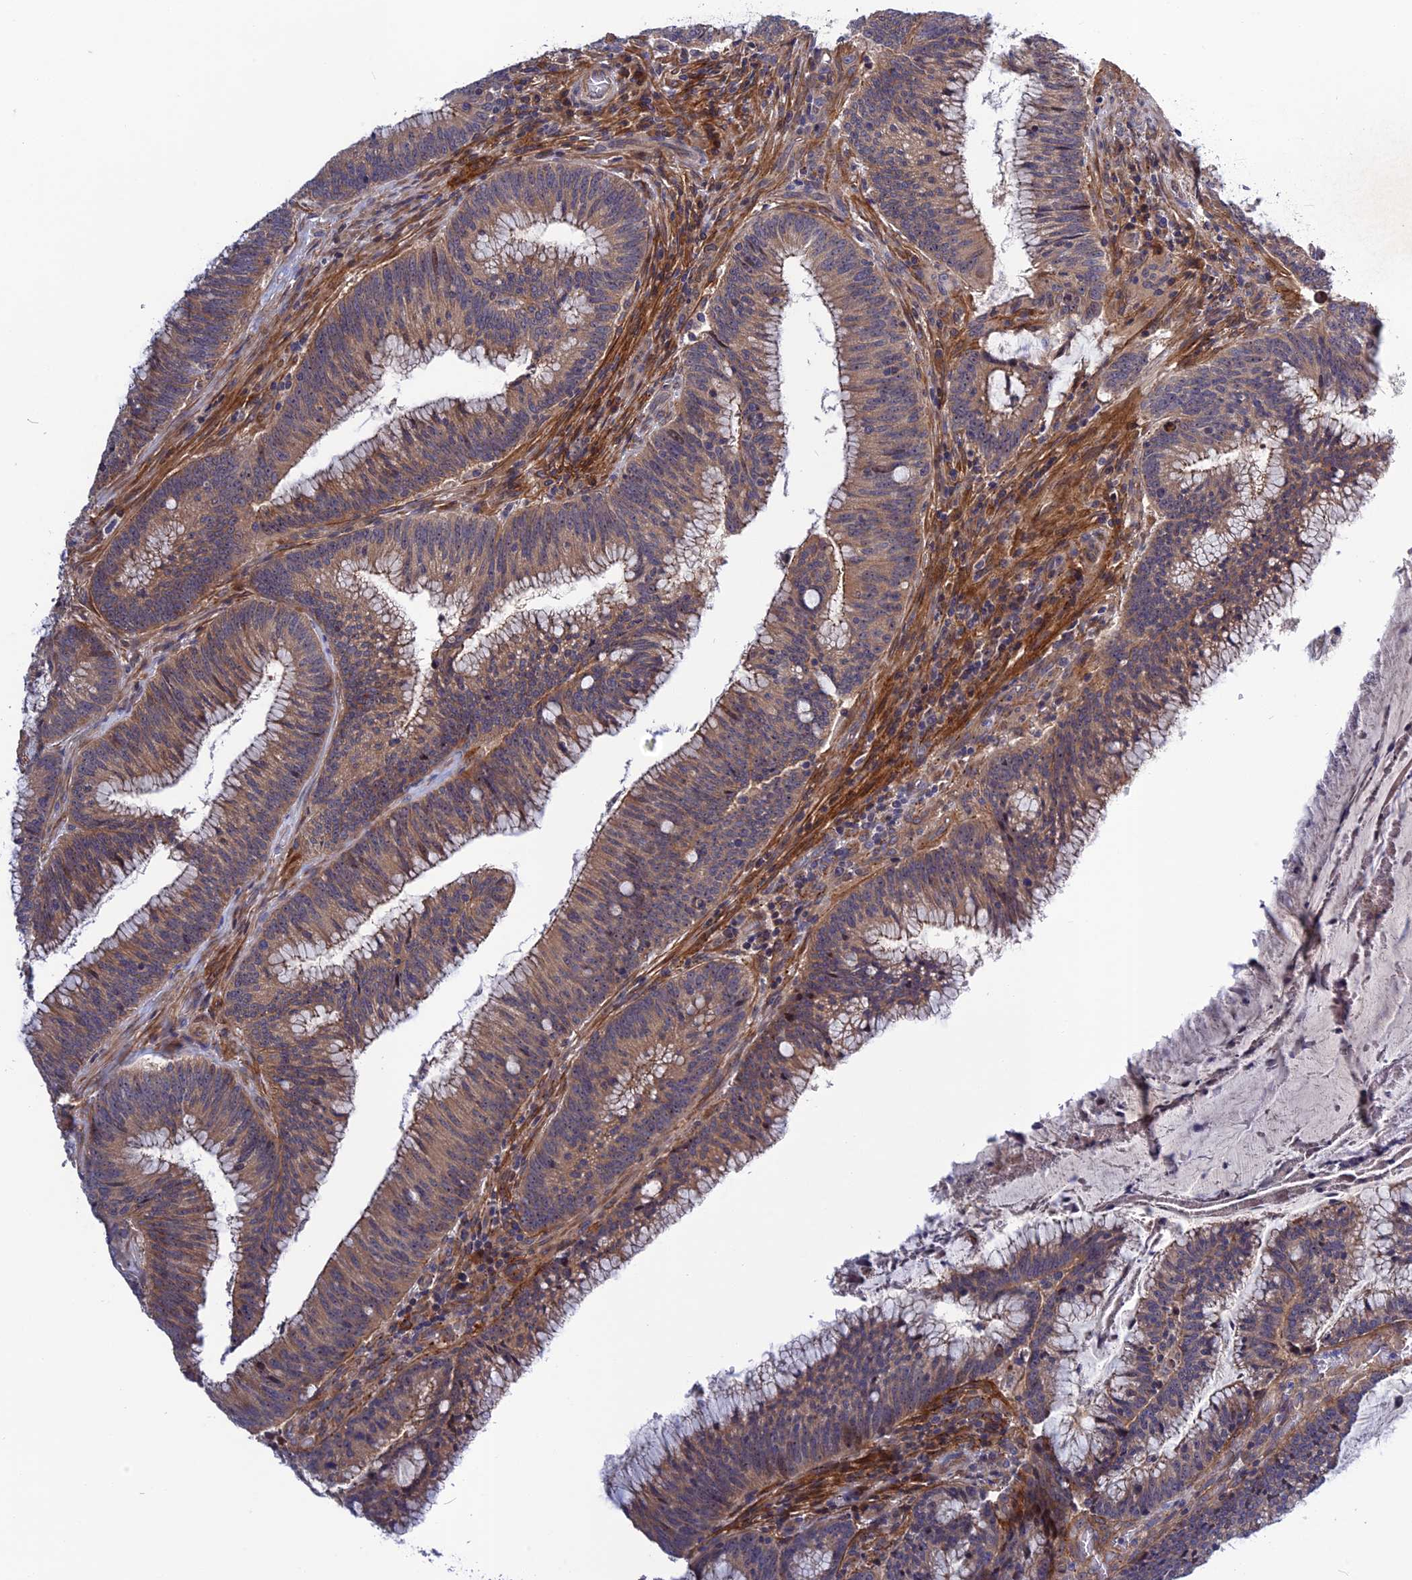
{"staining": {"intensity": "weak", "quantity": "<25%", "location": "cytoplasmic/membranous"}, "tissue": "colorectal cancer", "cell_type": "Tumor cells", "image_type": "cancer", "snomed": [{"axis": "morphology", "description": "Adenocarcinoma, NOS"}, {"axis": "topography", "description": "Rectum"}], "caption": "An IHC photomicrograph of colorectal cancer (adenocarcinoma) is shown. There is no staining in tumor cells of colorectal cancer (adenocarcinoma).", "gene": "CRACD", "patient": {"sex": "female", "age": 77}}